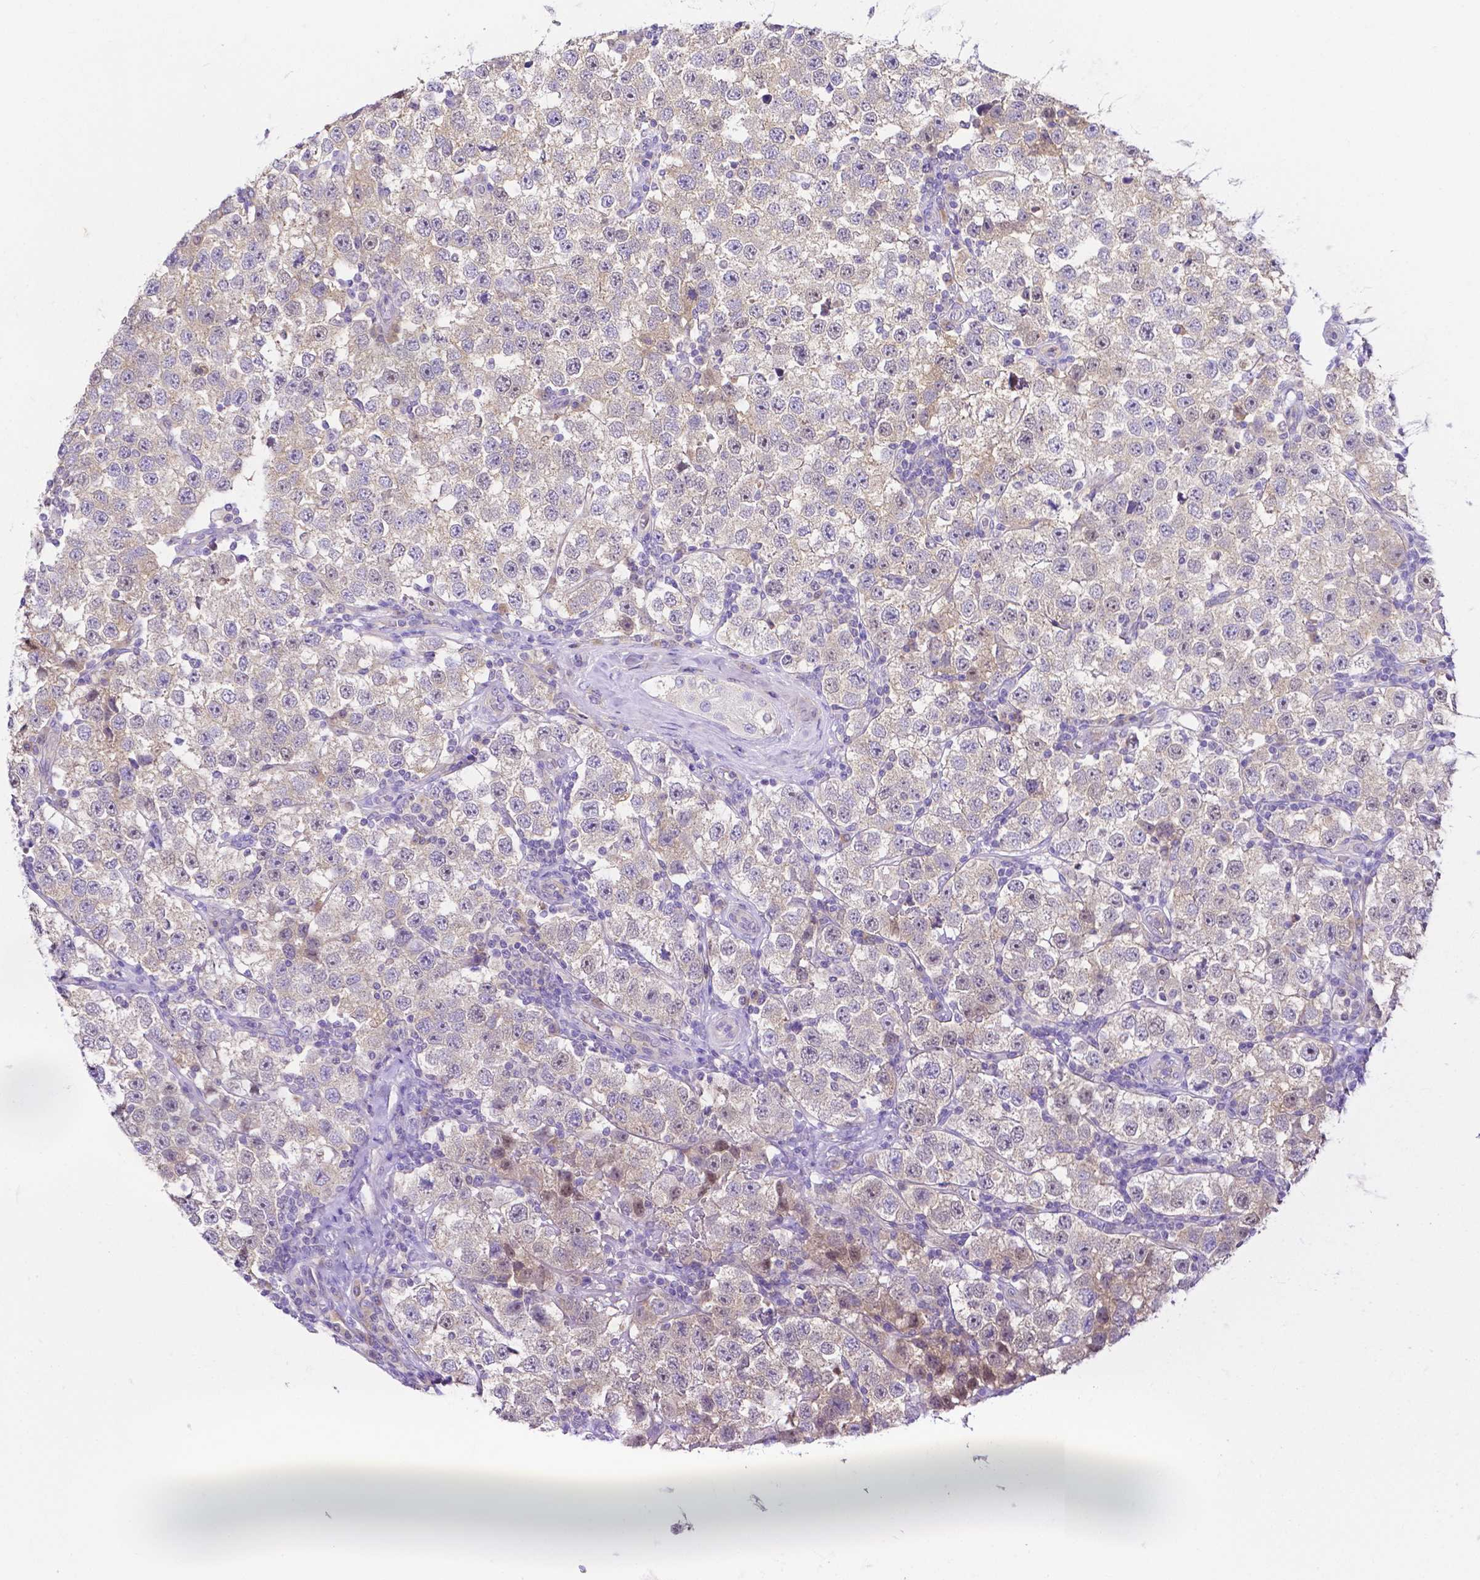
{"staining": {"intensity": "weak", "quantity": "25%-75%", "location": "cytoplasmic/membranous"}, "tissue": "testis cancer", "cell_type": "Tumor cells", "image_type": "cancer", "snomed": [{"axis": "morphology", "description": "Seminoma, NOS"}, {"axis": "topography", "description": "Testis"}], "caption": "Protein staining of testis cancer (seminoma) tissue exhibits weak cytoplasmic/membranous positivity in approximately 25%-75% of tumor cells. The staining is performed using DAB brown chromogen to label protein expression. The nuclei are counter-stained blue using hematoxylin.", "gene": "PKP3", "patient": {"sex": "male", "age": 34}}